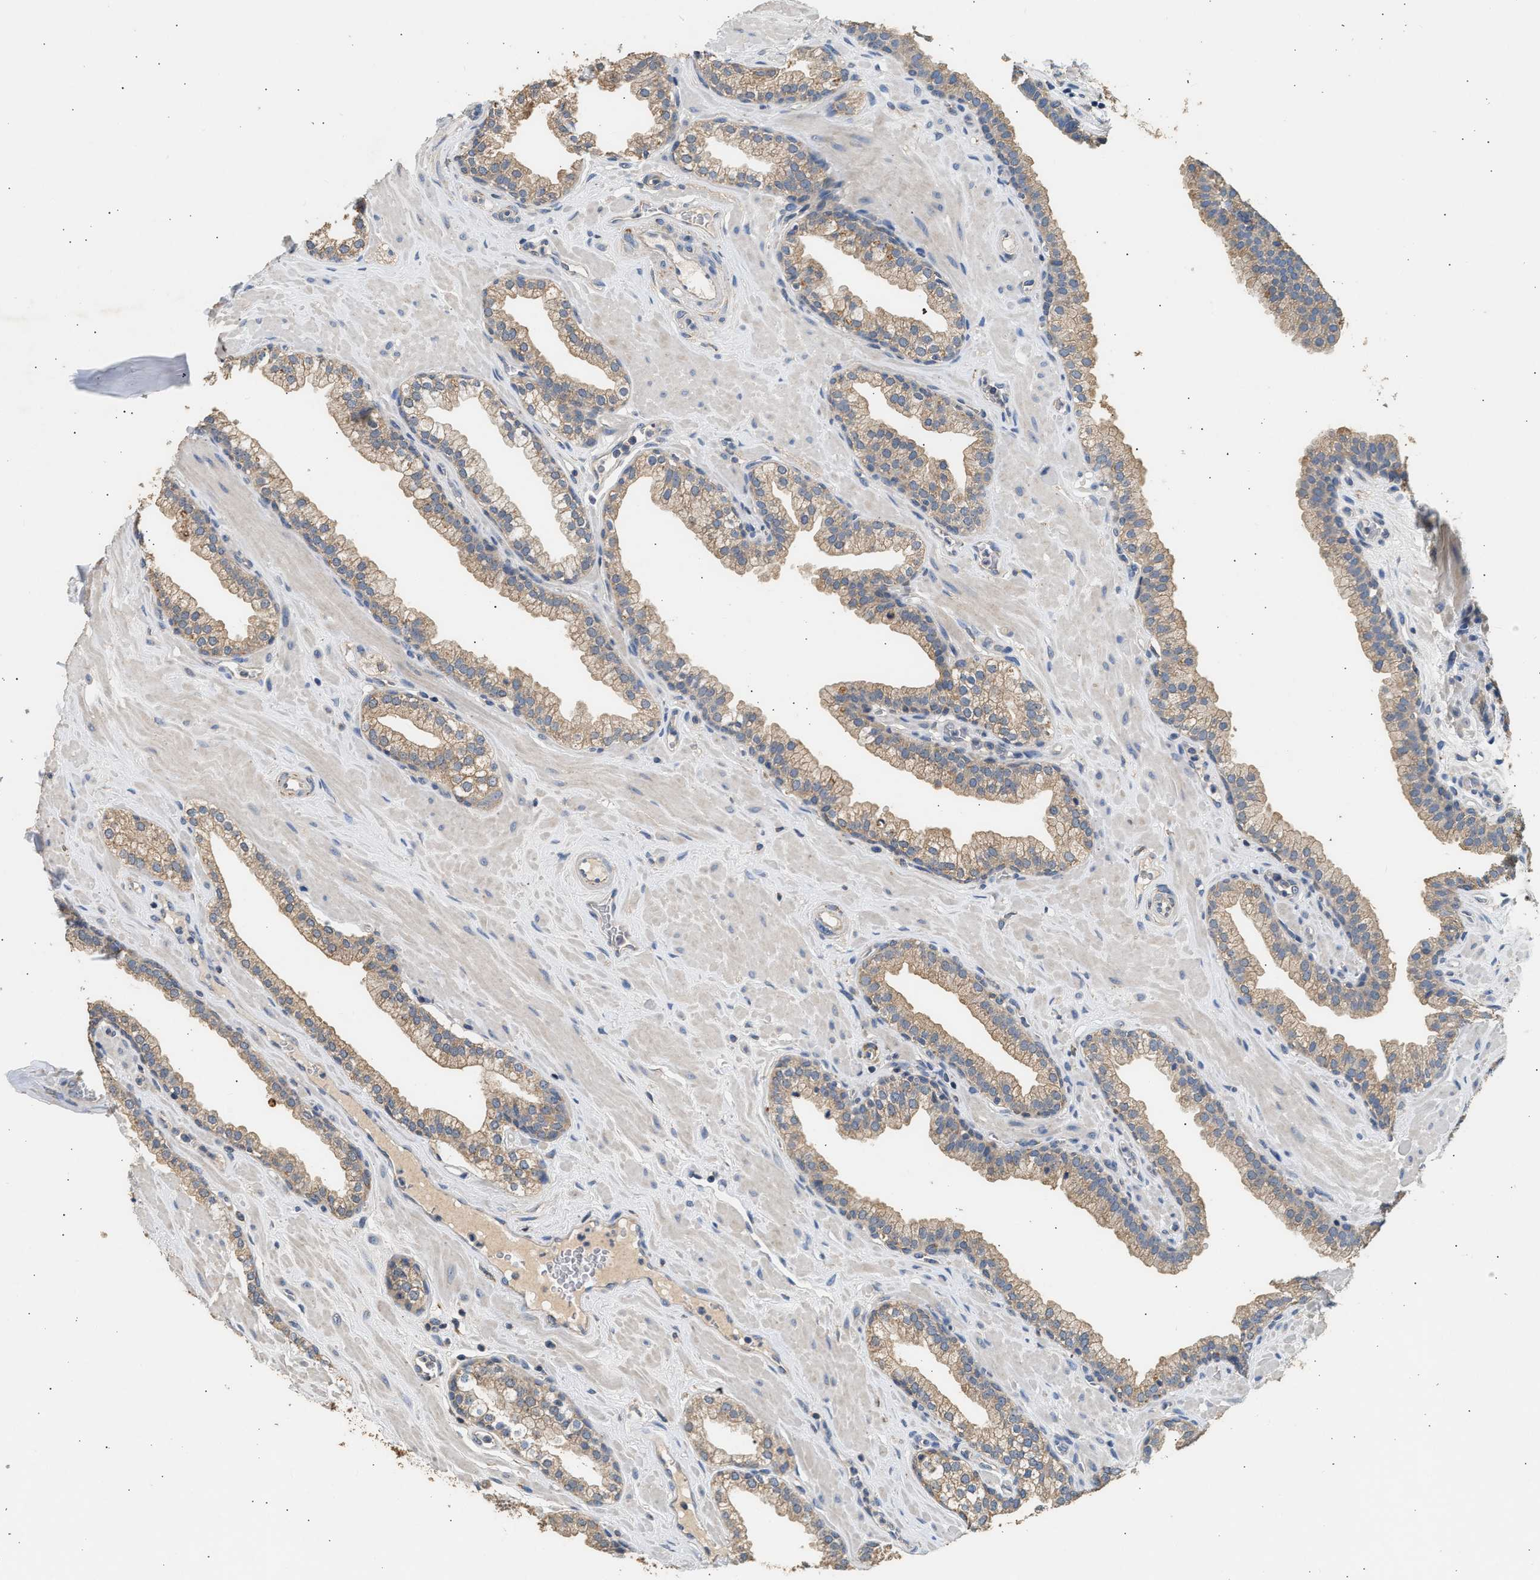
{"staining": {"intensity": "weak", "quantity": ">75%", "location": "cytoplasmic/membranous"}, "tissue": "prostate", "cell_type": "Glandular cells", "image_type": "normal", "snomed": [{"axis": "morphology", "description": "Normal tissue, NOS"}, {"axis": "morphology", "description": "Urothelial carcinoma, Low grade"}, {"axis": "topography", "description": "Urinary bladder"}, {"axis": "topography", "description": "Prostate"}], "caption": "DAB immunohistochemical staining of benign human prostate exhibits weak cytoplasmic/membranous protein expression in about >75% of glandular cells. Using DAB (3,3'-diaminobenzidine) (brown) and hematoxylin (blue) stains, captured at high magnification using brightfield microscopy.", "gene": "WDR31", "patient": {"sex": "male", "age": 60}}